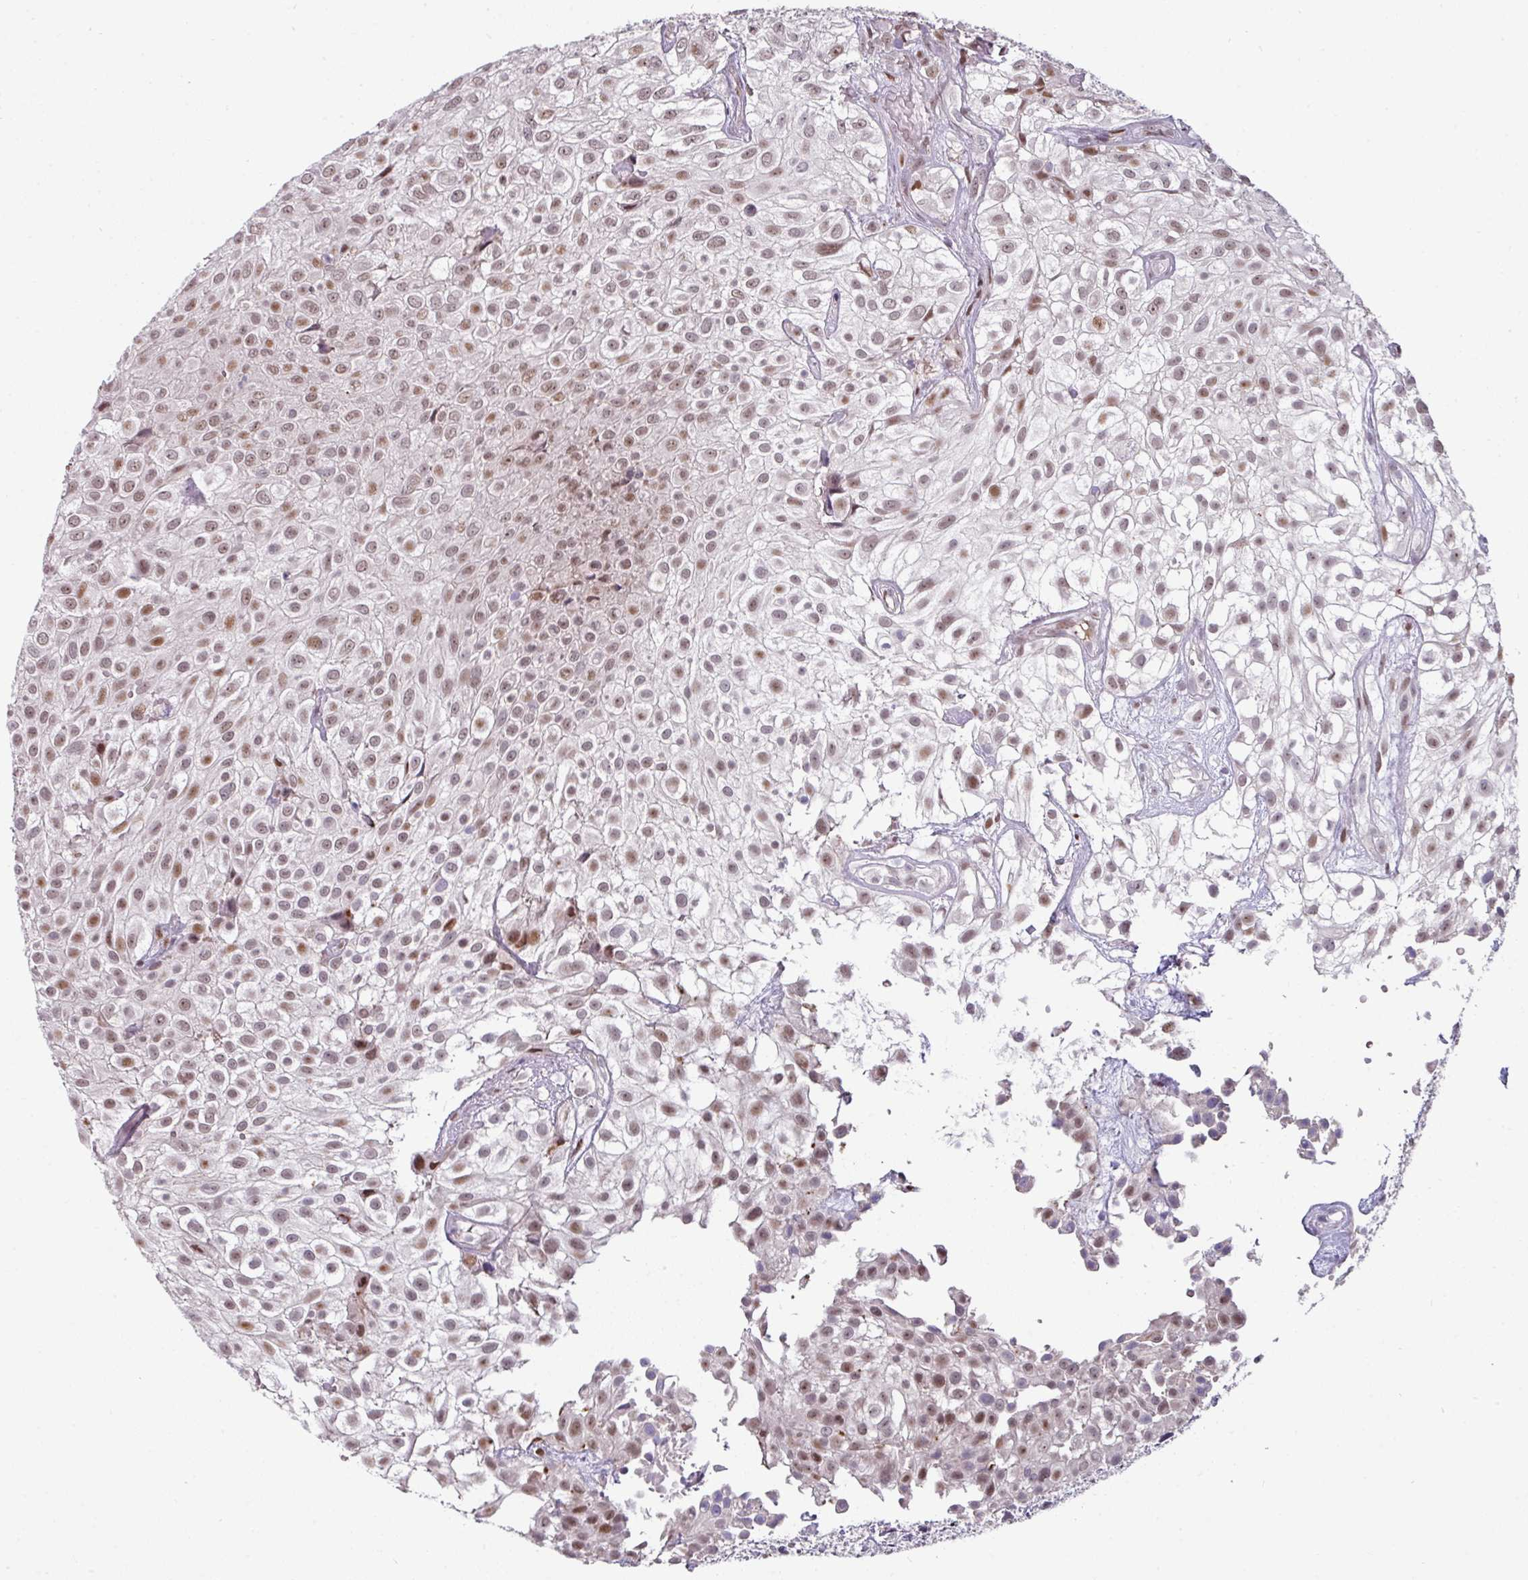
{"staining": {"intensity": "moderate", "quantity": ">75%", "location": "nuclear"}, "tissue": "urothelial cancer", "cell_type": "Tumor cells", "image_type": "cancer", "snomed": [{"axis": "morphology", "description": "Urothelial carcinoma, High grade"}, {"axis": "topography", "description": "Urinary bladder"}], "caption": "This photomicrograph reveals immunohistochemistry staining of human urothelial cancer, with medium moderate nuclear expression in approximately >75% of tumor cells.", "gene": "SWSAP1", "patient": {"sex": "male", "age": 56}}